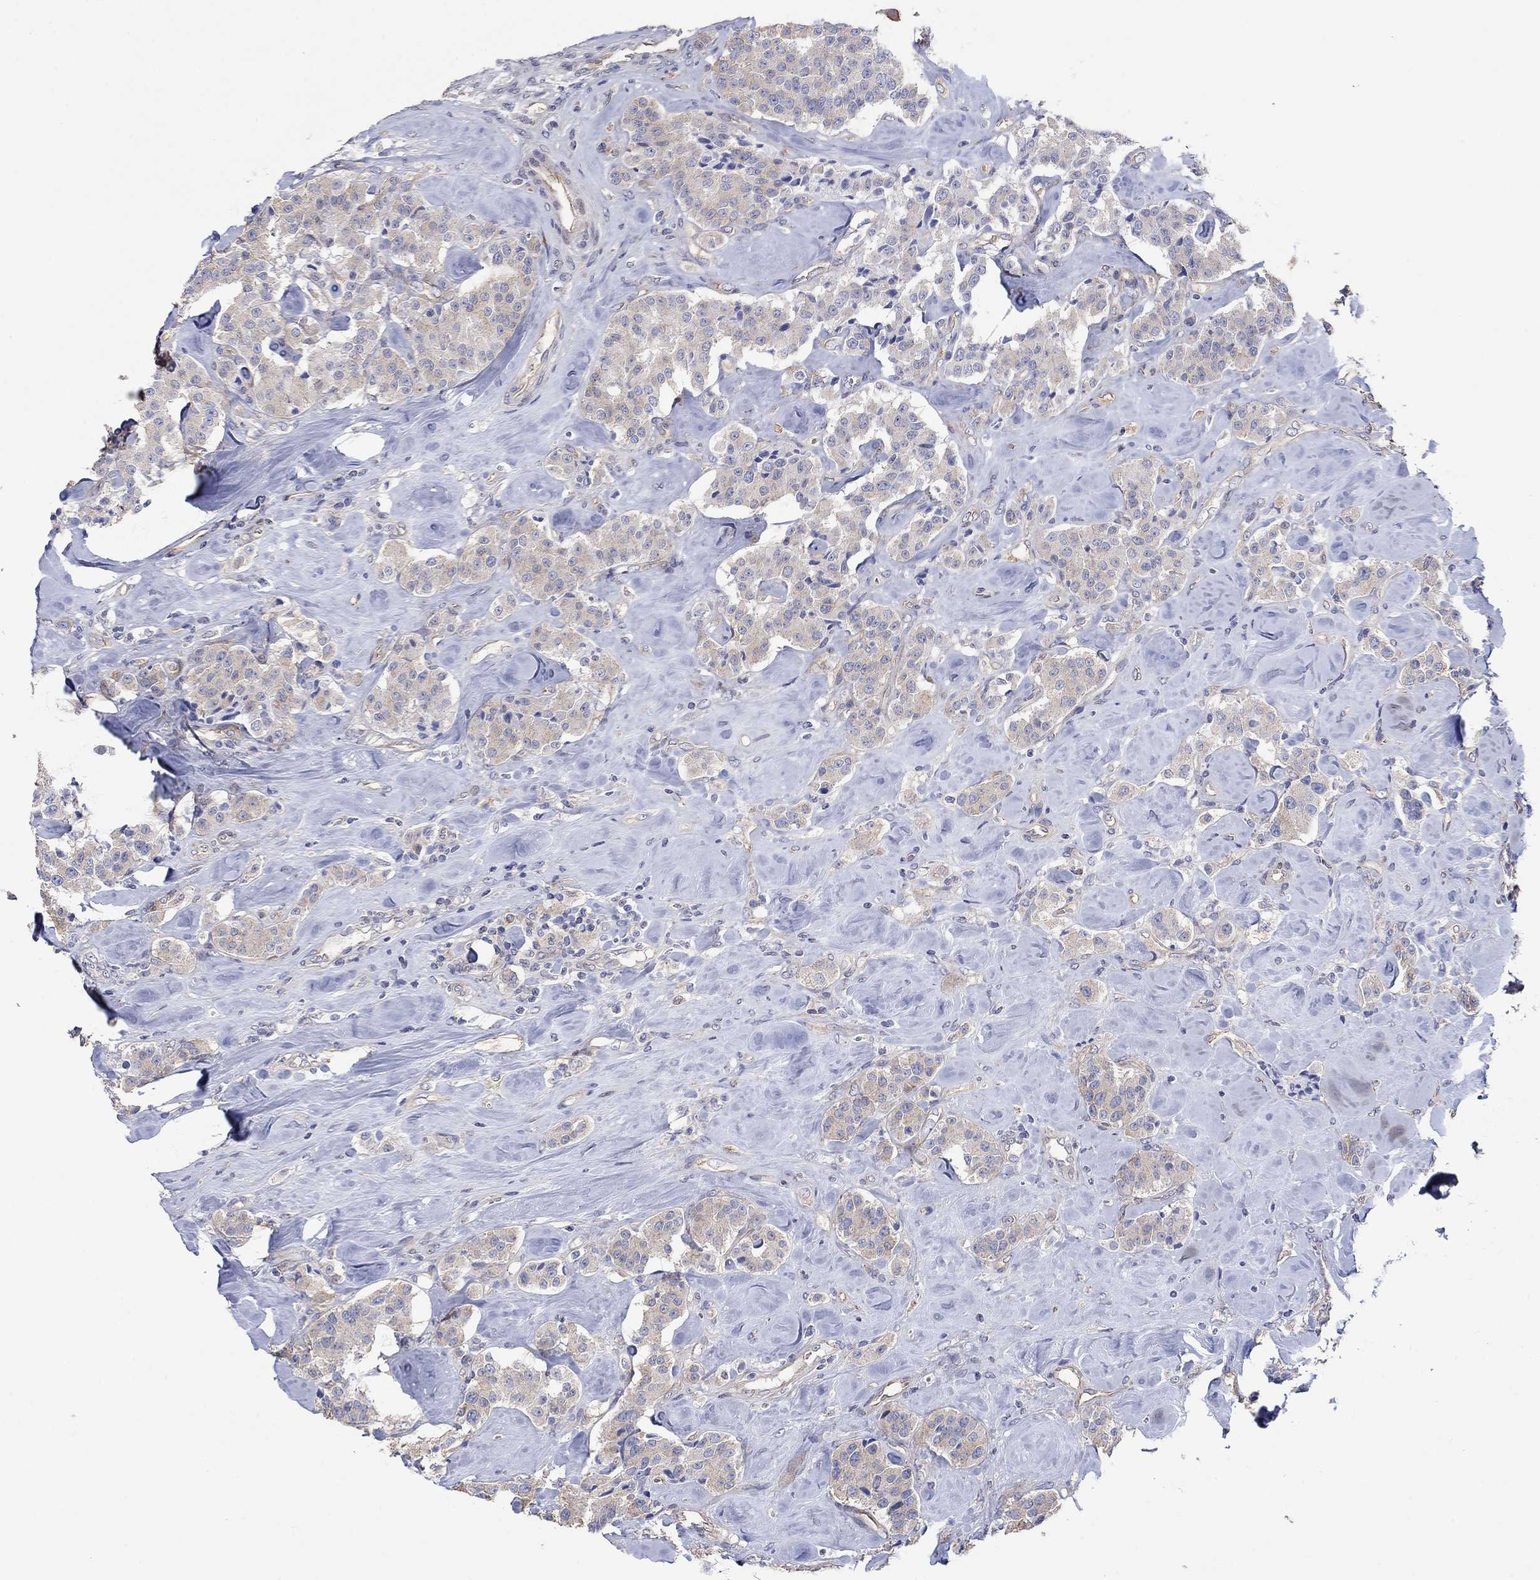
{"staining": {"intensity": "weak", "quantity": "25%-75%", "location": "cytoplasmic/membranous"}, "tissue": "carcinoid", "cell_type": "Tumor cells", "image_type": "cancer", "snomed": [{"axis": "morphology", "description": "Carcinoid, malignant, NOS"}, {"axis": "topography", "description": "Pancreas"}], "caption": "Protein expression analysis of malignant carcinoid displays weak cytoplasmic/membranous positivity in approximately 25%-75% of tumor cells.", "gene": "TPRN", "patient": {"sex": "male", "age": 41}}